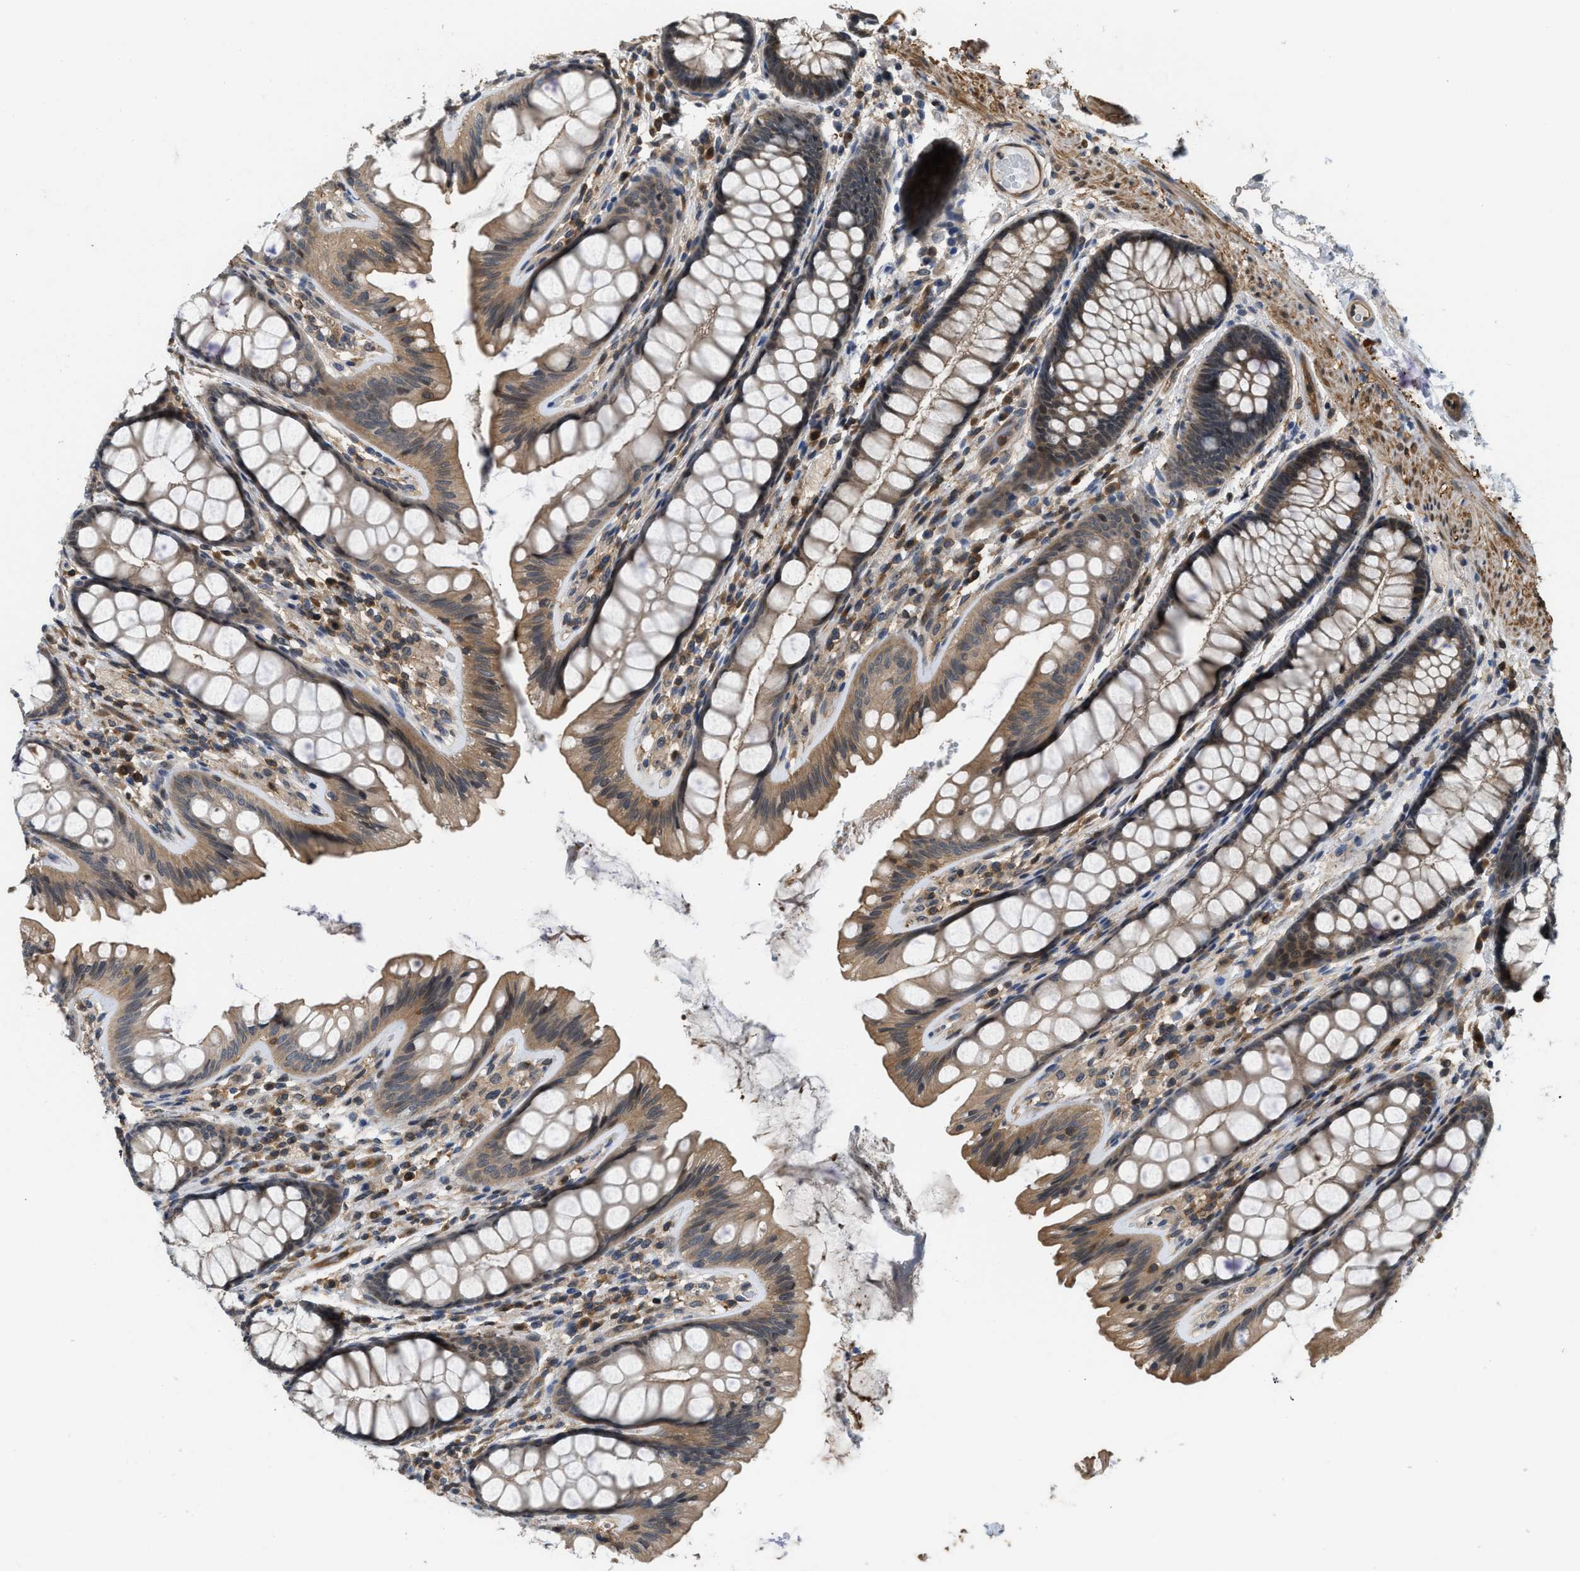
{"staining": {"intensity": "strong", "quantity": ">75%", "location": "cytoplasmic/membranous"}, "tissue": "colon", "cell_type": "Endothelial cells", "image_type": "normal", "snomed": [{"axis": "morphology", "description": "Normal tissue, NOS"}, {"axis": "topography", "description": "Colon"}], "caption": "Immunohistochemical staining of unremarkable colon shows high levels of strong cytoplasmic/membranous expression in approximately >75% of endothelial cells. Using DAB (3,3'-diaminobenzidine) (brown) and hematoxylin (blue) stains, captured at high magnification using brightfield microscopy.", "gene": "TES", "patient": {"sex": "female", "age": 56}}